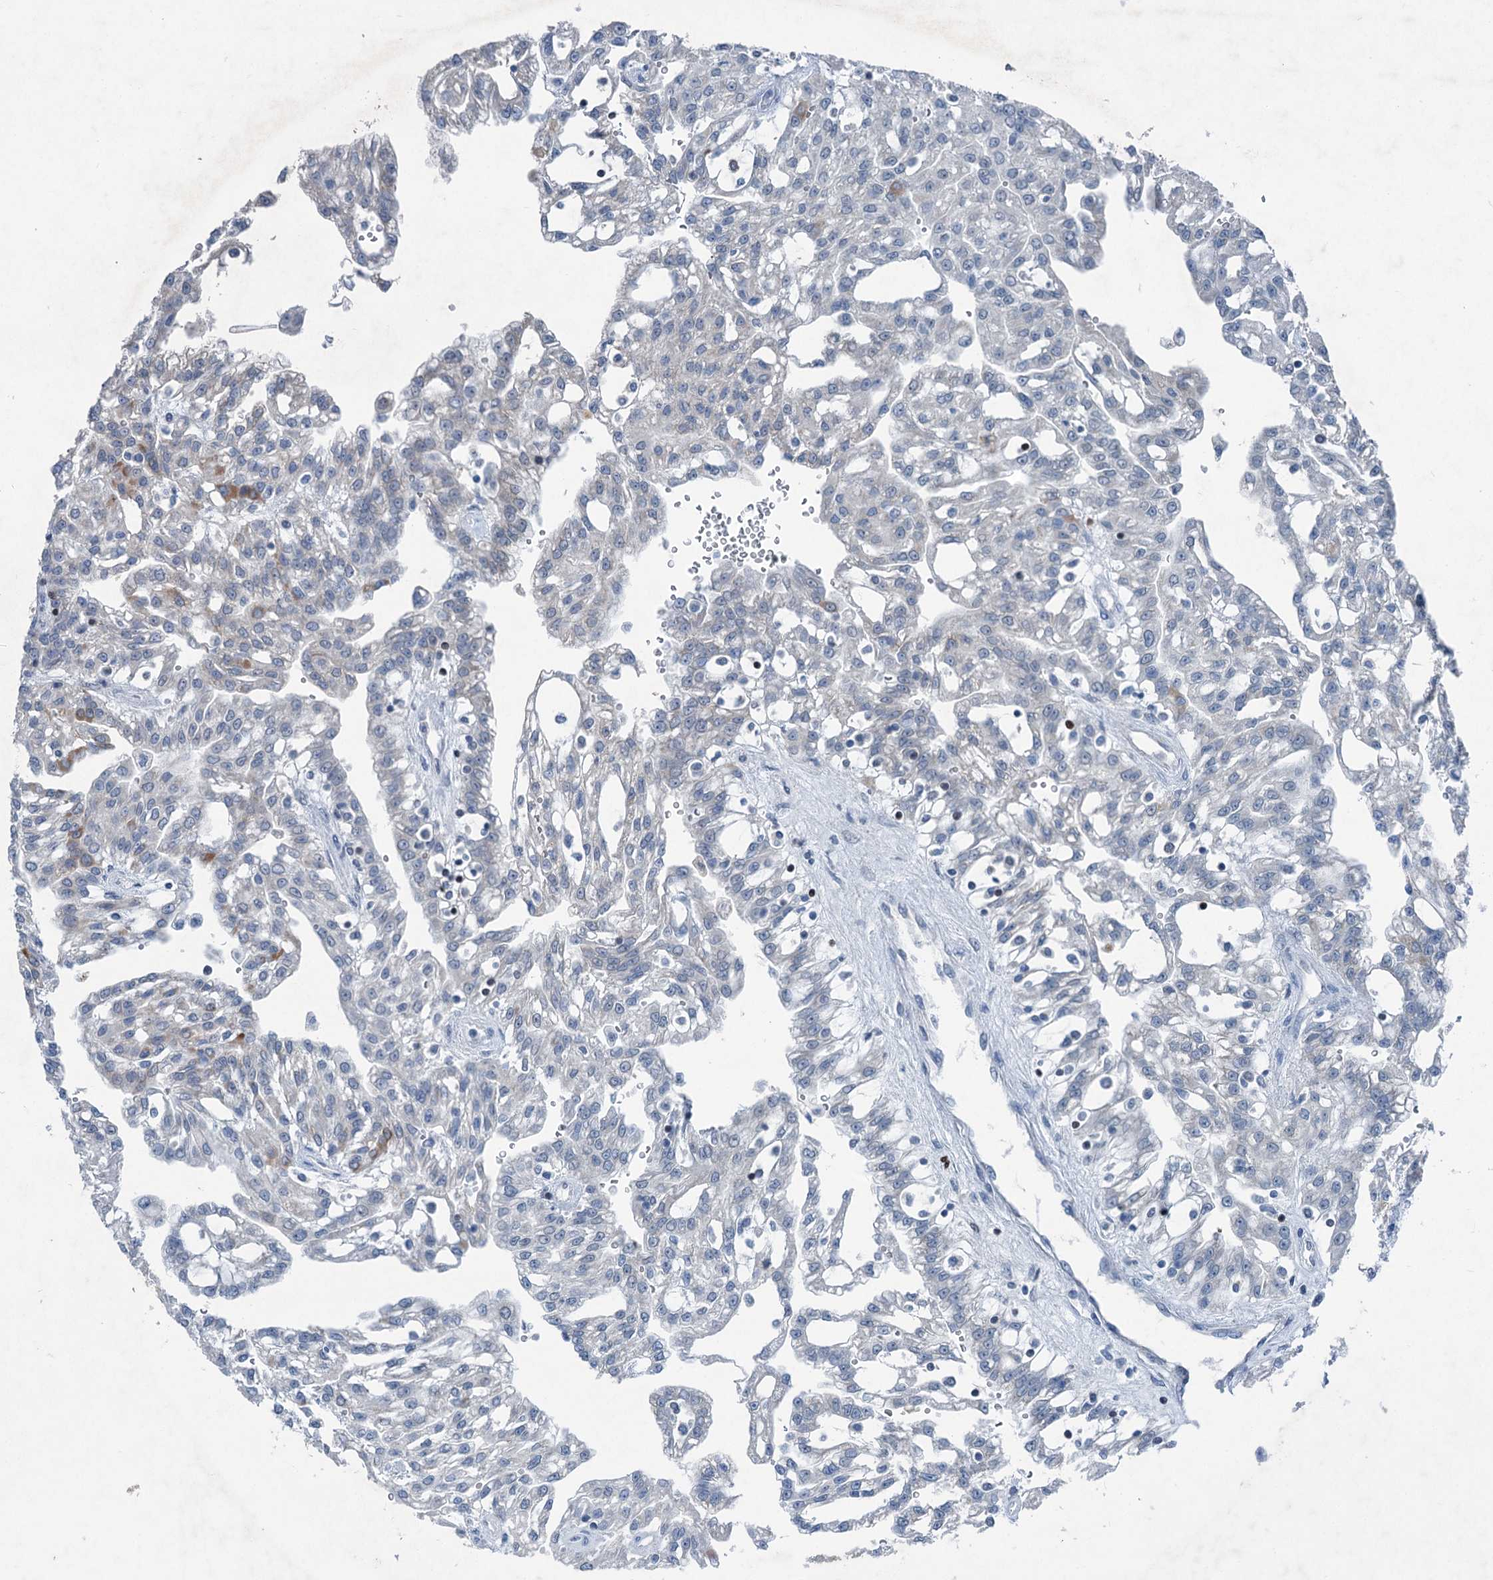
{"staining": {"intensity": "moderate", "quantity": "<25%", "location": "cytoplasmic/membranous"}, "tissue": "renal cancer", "cell_type": "Tumor cells", "image_type": "cancer", "snomed": [{"axis": "morphology", "description": "Adenocarcinoma, NOS"}, {"axis": "topography", "description": "Kidney"}], "caption": "This is a histology image of IHC staining of renal cancer (adenocarcinoma), which shows moderate expression in the cytoplasmic/membranous of tumor cells.", "gene": "ELP4", "patient": {"sex": "male", "age": 63}}